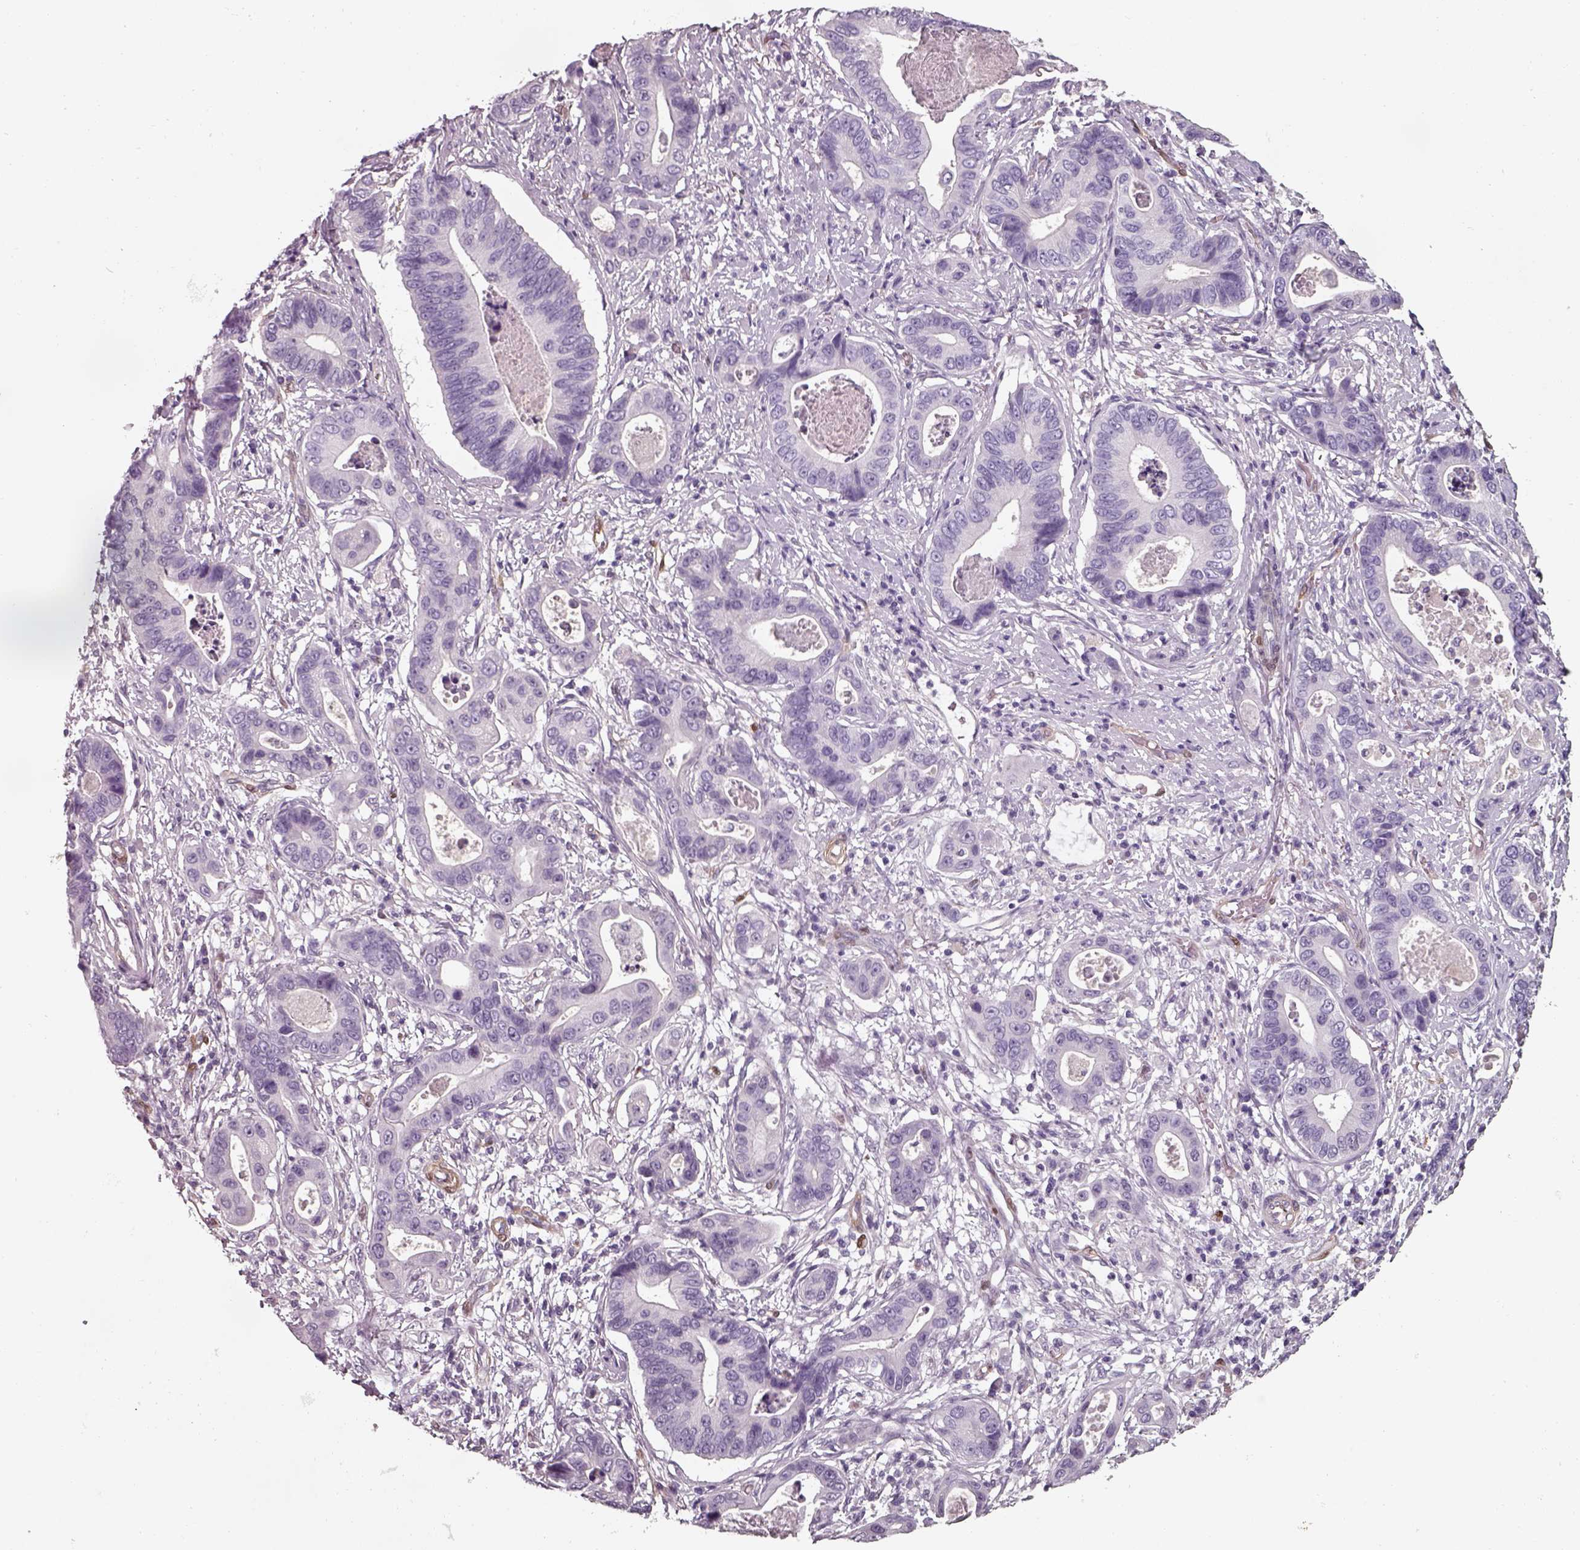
{"staining": {"intensity": "negative", "quantity": "none", "location": "none"}, "tissue": "stomach cancer", "cell_type": "Tumor cells", "image_type": "cancer", "snomed": [{"axis": "morphology", "description": "Adenocarcinoma, NOS"}, {"axis": "topography", "description": "Stomach"}], "caption": "The image shows no significant positivity in tumor cells of adenocarcinoma (stomach).", "gene": "ISYNA1", "patient": {"sex": "male", "age": 84}}